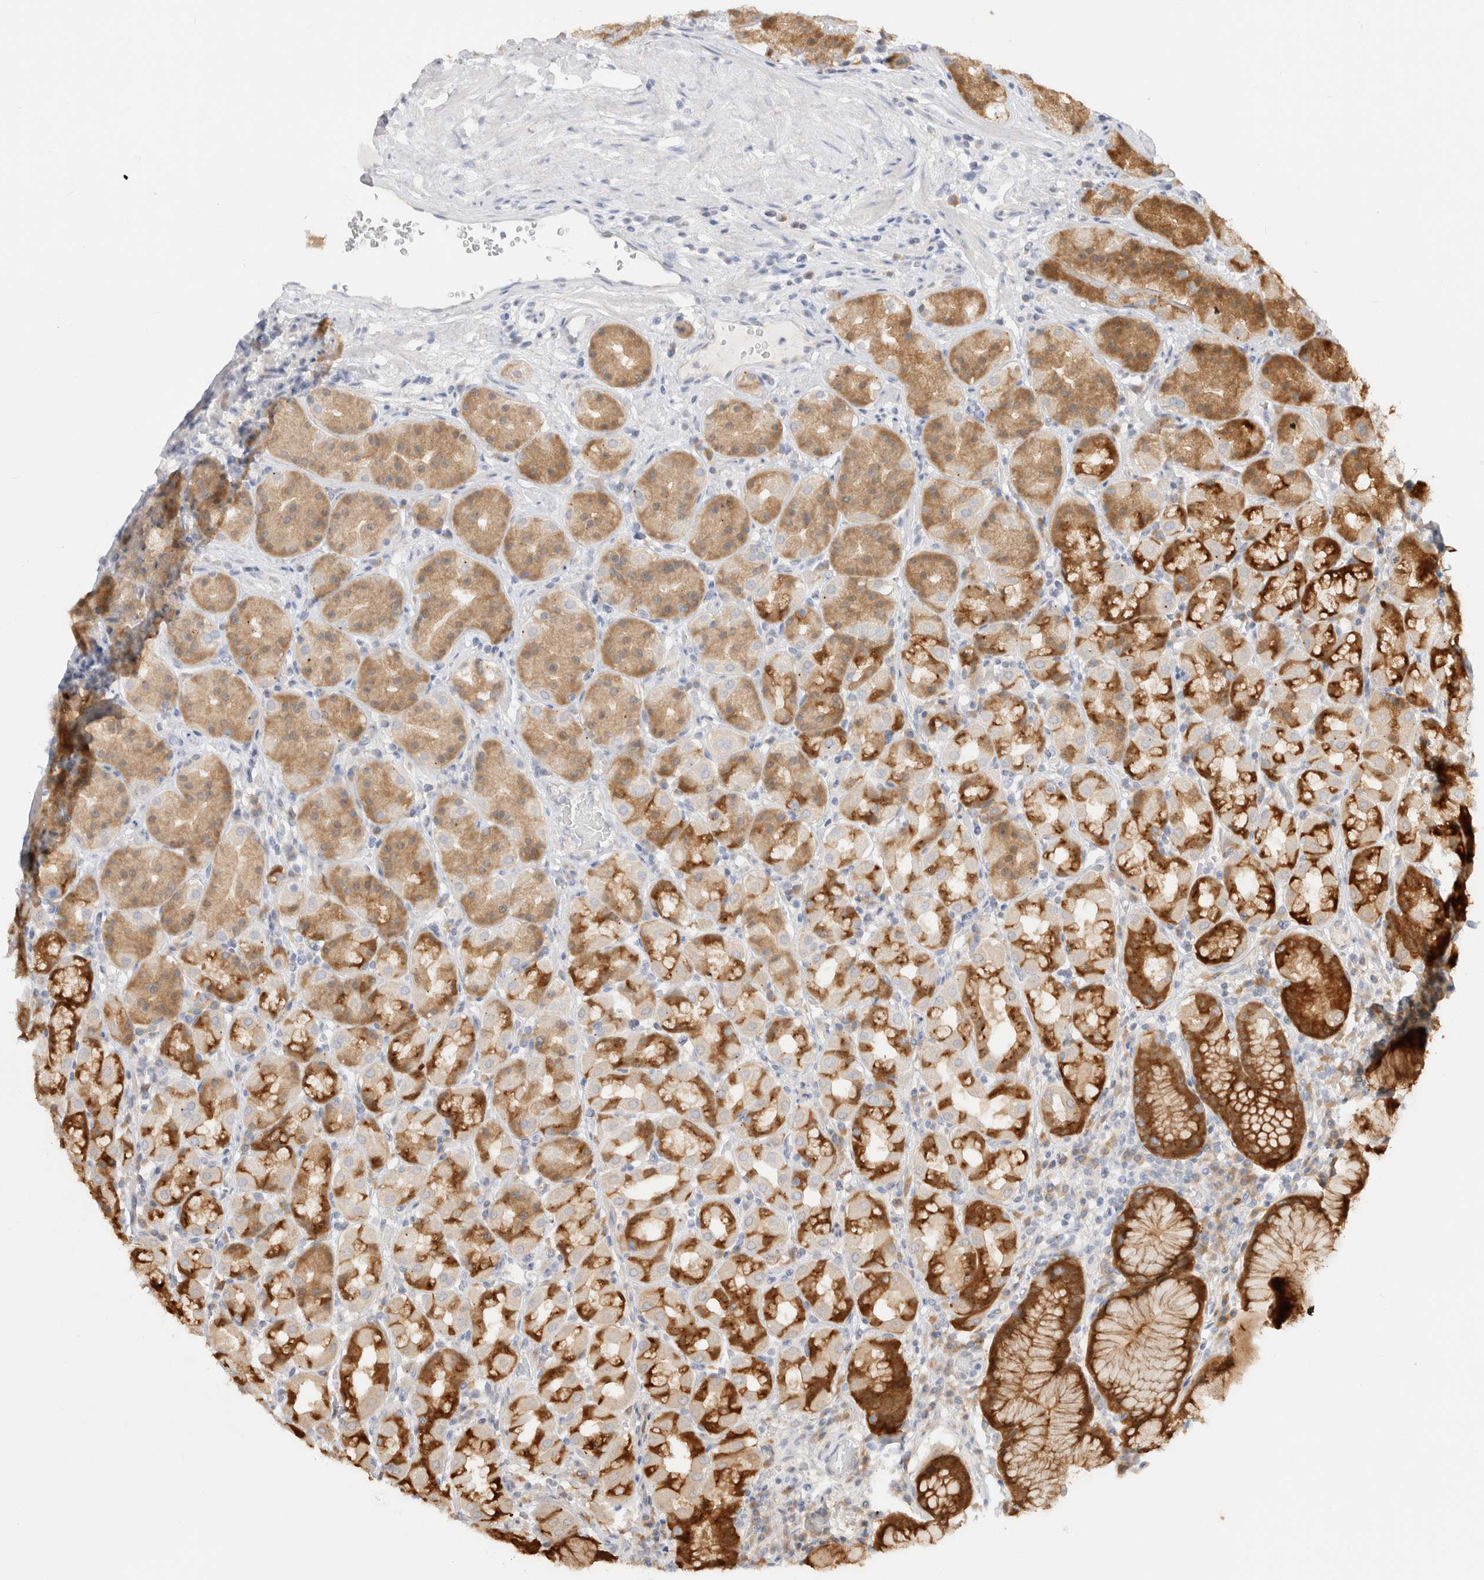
{"staining": {"intensity": "moderate", "quantity": ">75%", "location": "cytoplasmic/membranous"}, "tissue": "stomach", "cell_type": "Glandular cells", "image_type": "normal", "snomed": [{"axis": "morphology", "description": "Normal tissue, NOS"}, {"axis": "topography", "description": "Stomach, lower"}], "caption": "Glandular cells exhibit moderate cytoplasmic/membranous staining in approximately >75% of cells in unremarkable stomach. (brown staining indicates protein expression, while blue staining denotes nuclei).", "gene": "EFCAB13", "patient": {"sex": "female", "age": 56}}